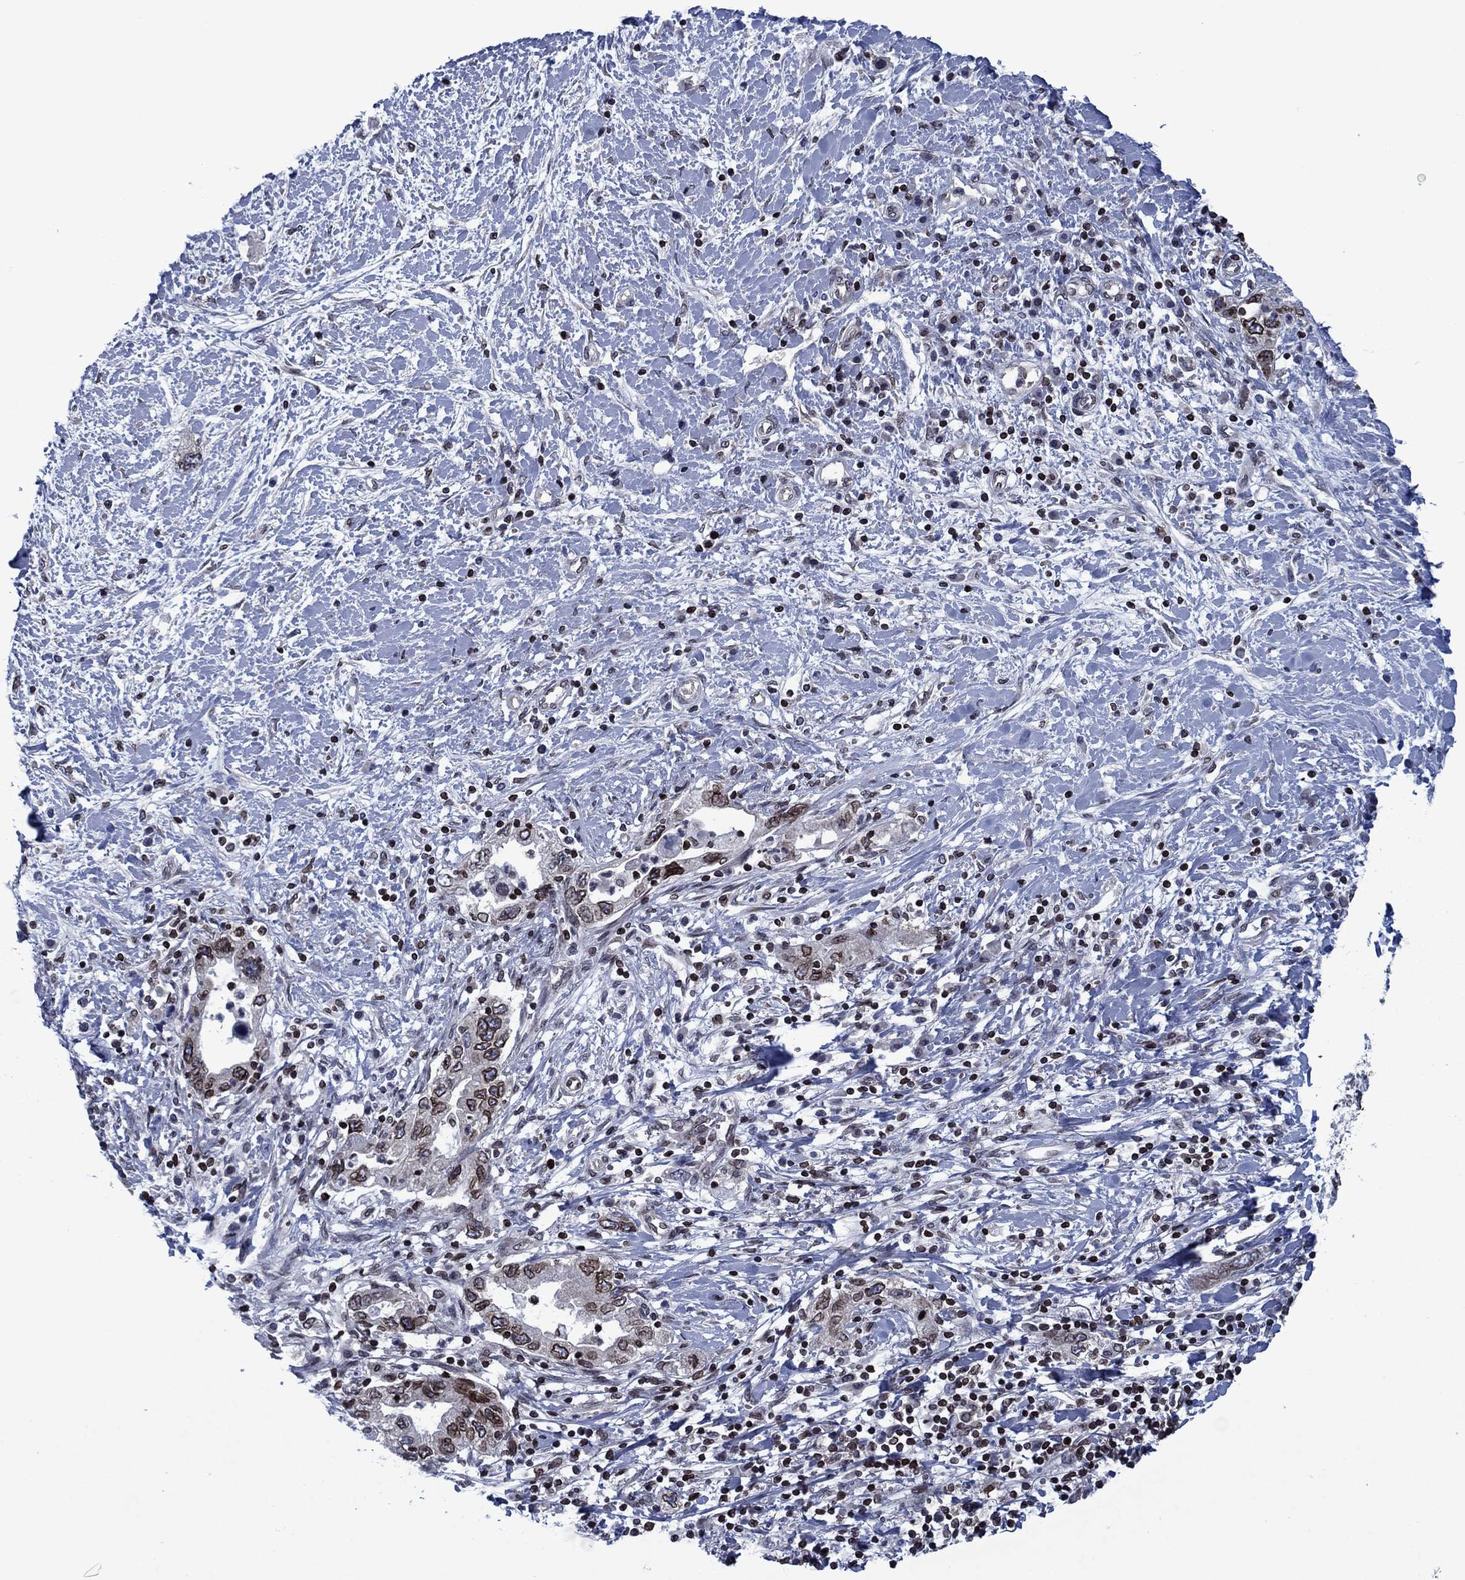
{"staining": {"intensity": "moderate", "quantity": "<25%", "location": "cytoplasmic/membranous,nuclear"}, "tissue": "pancreatic cancer", "cell_type": "Tumor cells", "image_type": "cancer", "snomed": [{"axis": "morphology", "description": "Adenocarcinoma, NOS"}, {"axis": "topography", "description": "Pancreas"}], "caption": "This photomicrograph shows IHC staining of pancreatic cancer (adenocarcinoma), with low moderate cytoplasmic/membranous and nuclear expression in approximately <25% of tumor cells.", "gene": "SLA", "patient": {"sex": "female", "age": 73}}